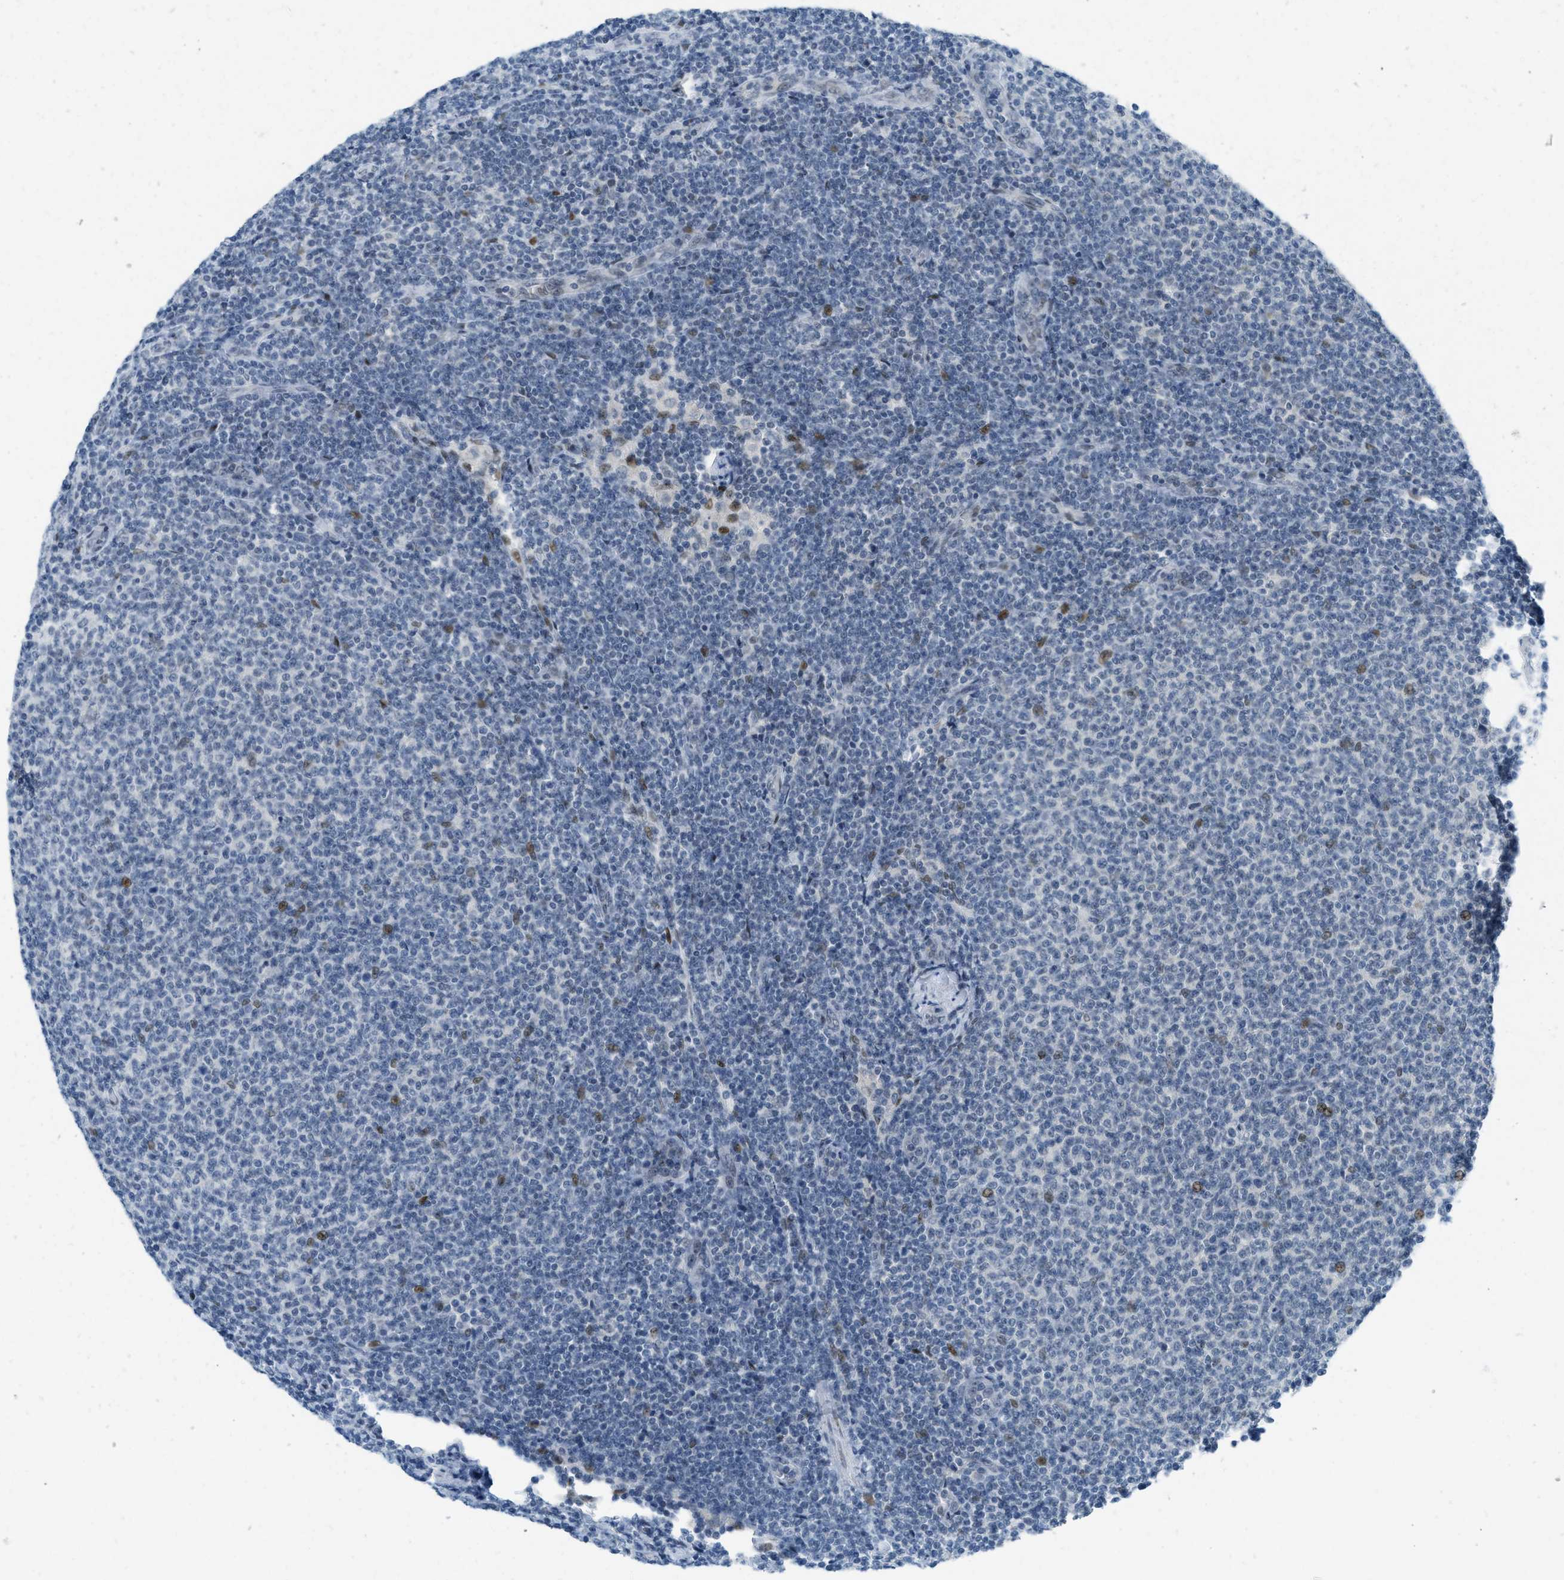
{"staining": {"intensity": "moderate", "quantity": "<25%", "location": "nuclear"}, "tissue": "lymphoma", "cell_type": "Tumor cells", "image_type": "cancer", "snomed": [{"axis": "morphology", "description": "Malignant lymphoma, non-Hodgkin's type, Low grade"}, {"axis": "topography", "description": "Lymph node"}], "caption": "Immunohistochemistry (IHC) of low-grade malignant lymphoma, non-Hodgkin's type exhibits low levels of moderate nuclear expression in approximately <25% of tumor cells. (DAB IHC, brown staining for protein, blue staining for nuclei).", "gene": "PBX1", "patient": {"sex": "male", "age": 66}}